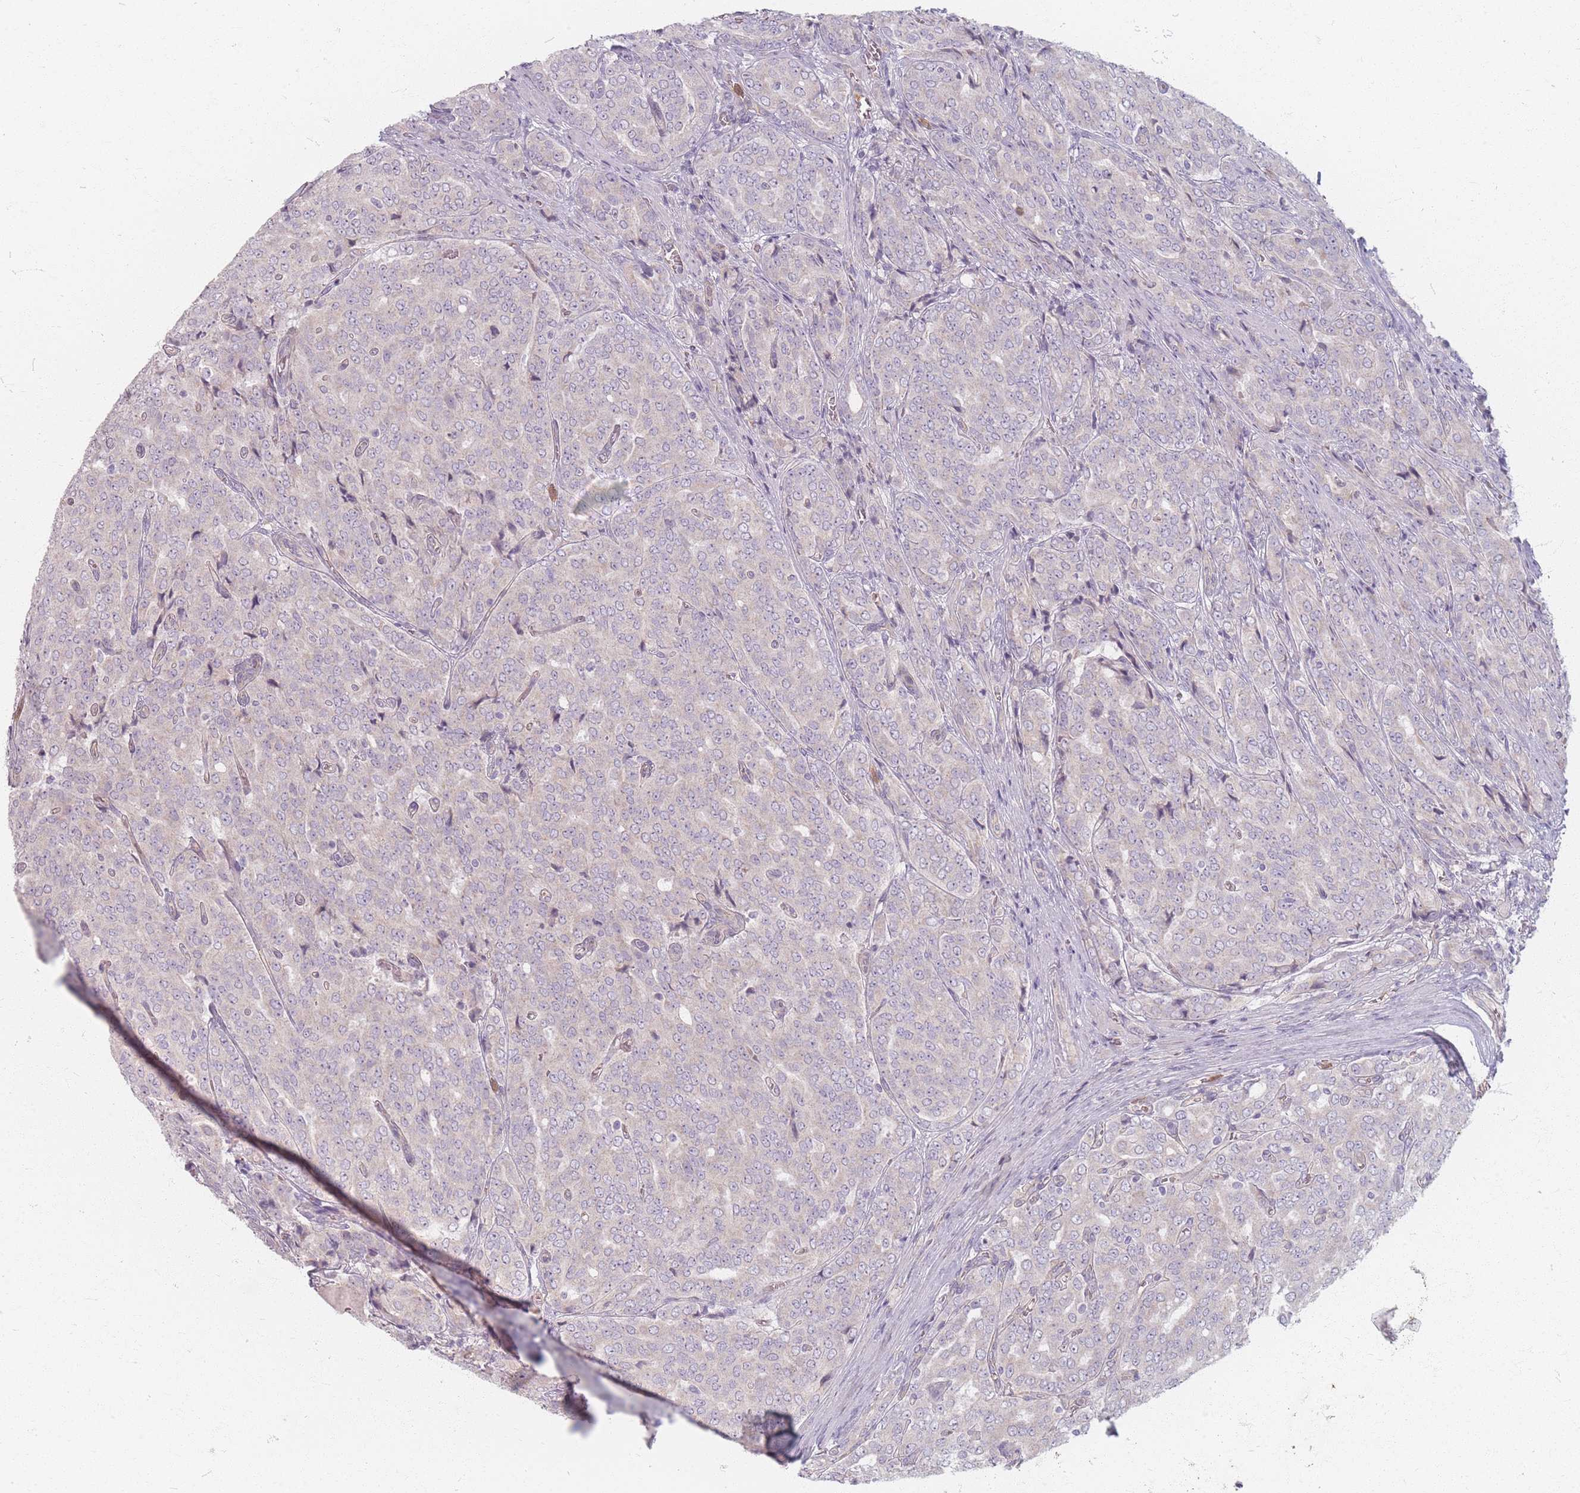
{"staining": {"intensity": "negative", "quantity": "none", "location": "none"}, "tissue": "prostate cancer", "cell_type": "Tumor cells", "image_type": "cancer", "snomed": [{"axis": "morphology", "description": "Adenocarcinoma, High grade"}, {"axis": "topography", "description": "Prostate"}], "caption": "Immunohistochemical staining of human prostate cancer displays no significant positivity in tumor cells.", "gene": "CHCHD7", "patient": {"sex": "male", "age": 68}}